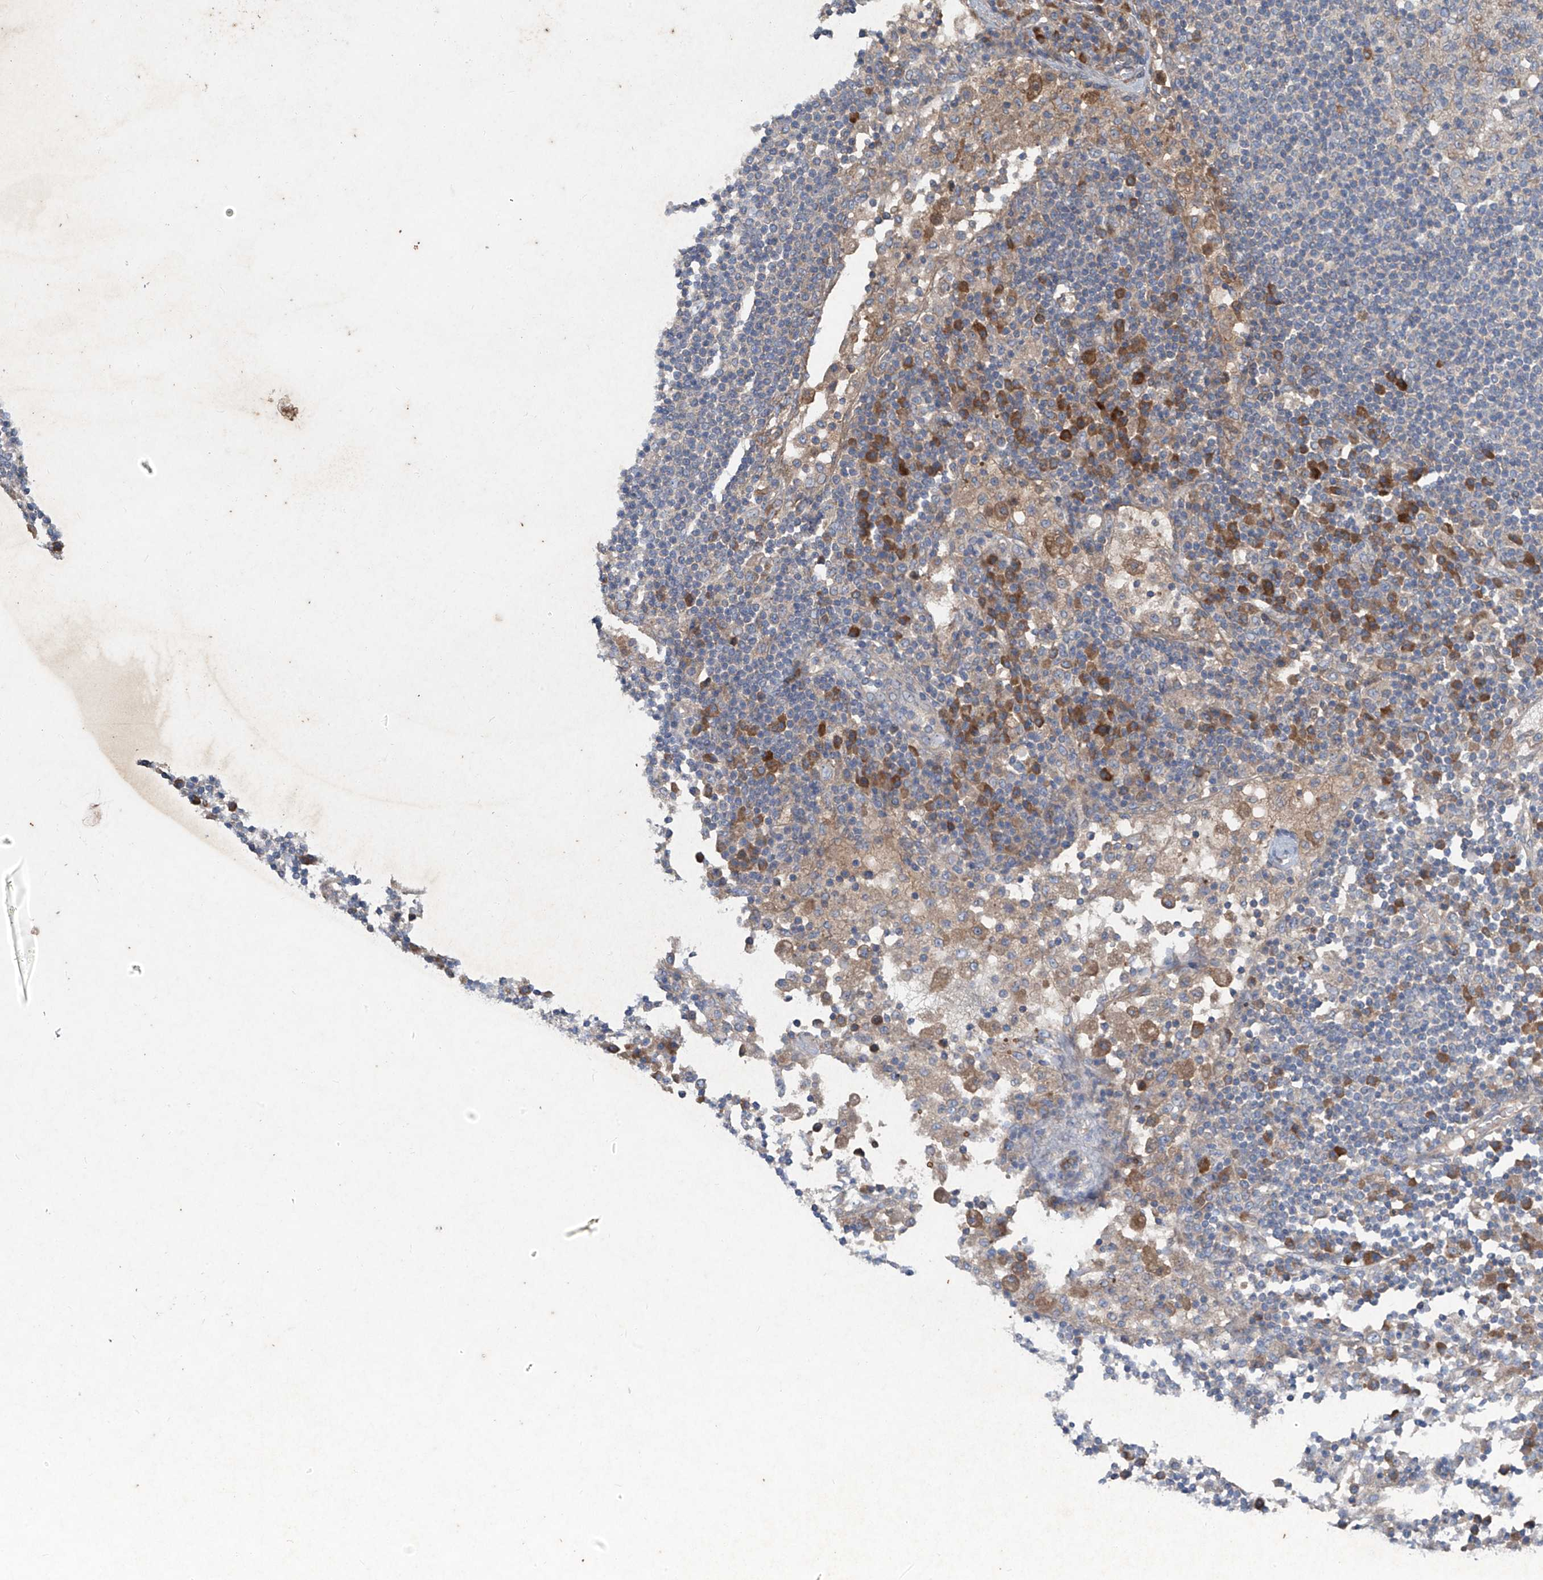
{"staining": {"intensity": "strong", "quantity": "<25%", "location": "cytoplasmic/membranous"}, "tissue": "lymph node", "cell_type": "Non-germinal center cells", "image_type": "normal", "snomed": [{"axis": "morphology", "description": "Normal tissue, NOS"}, {"axis": "topography", "description": "Lymph node"}], "caption": "This photomicrograph reveals immunohistochemistry (IHC) staining of normal lymph node, with medium strong cytoplasmic/membranous expression in approximately <25% of non-germinal center cells.", "gene": "FOXRED2", "patient": {"sex": "female", "age": 53}}